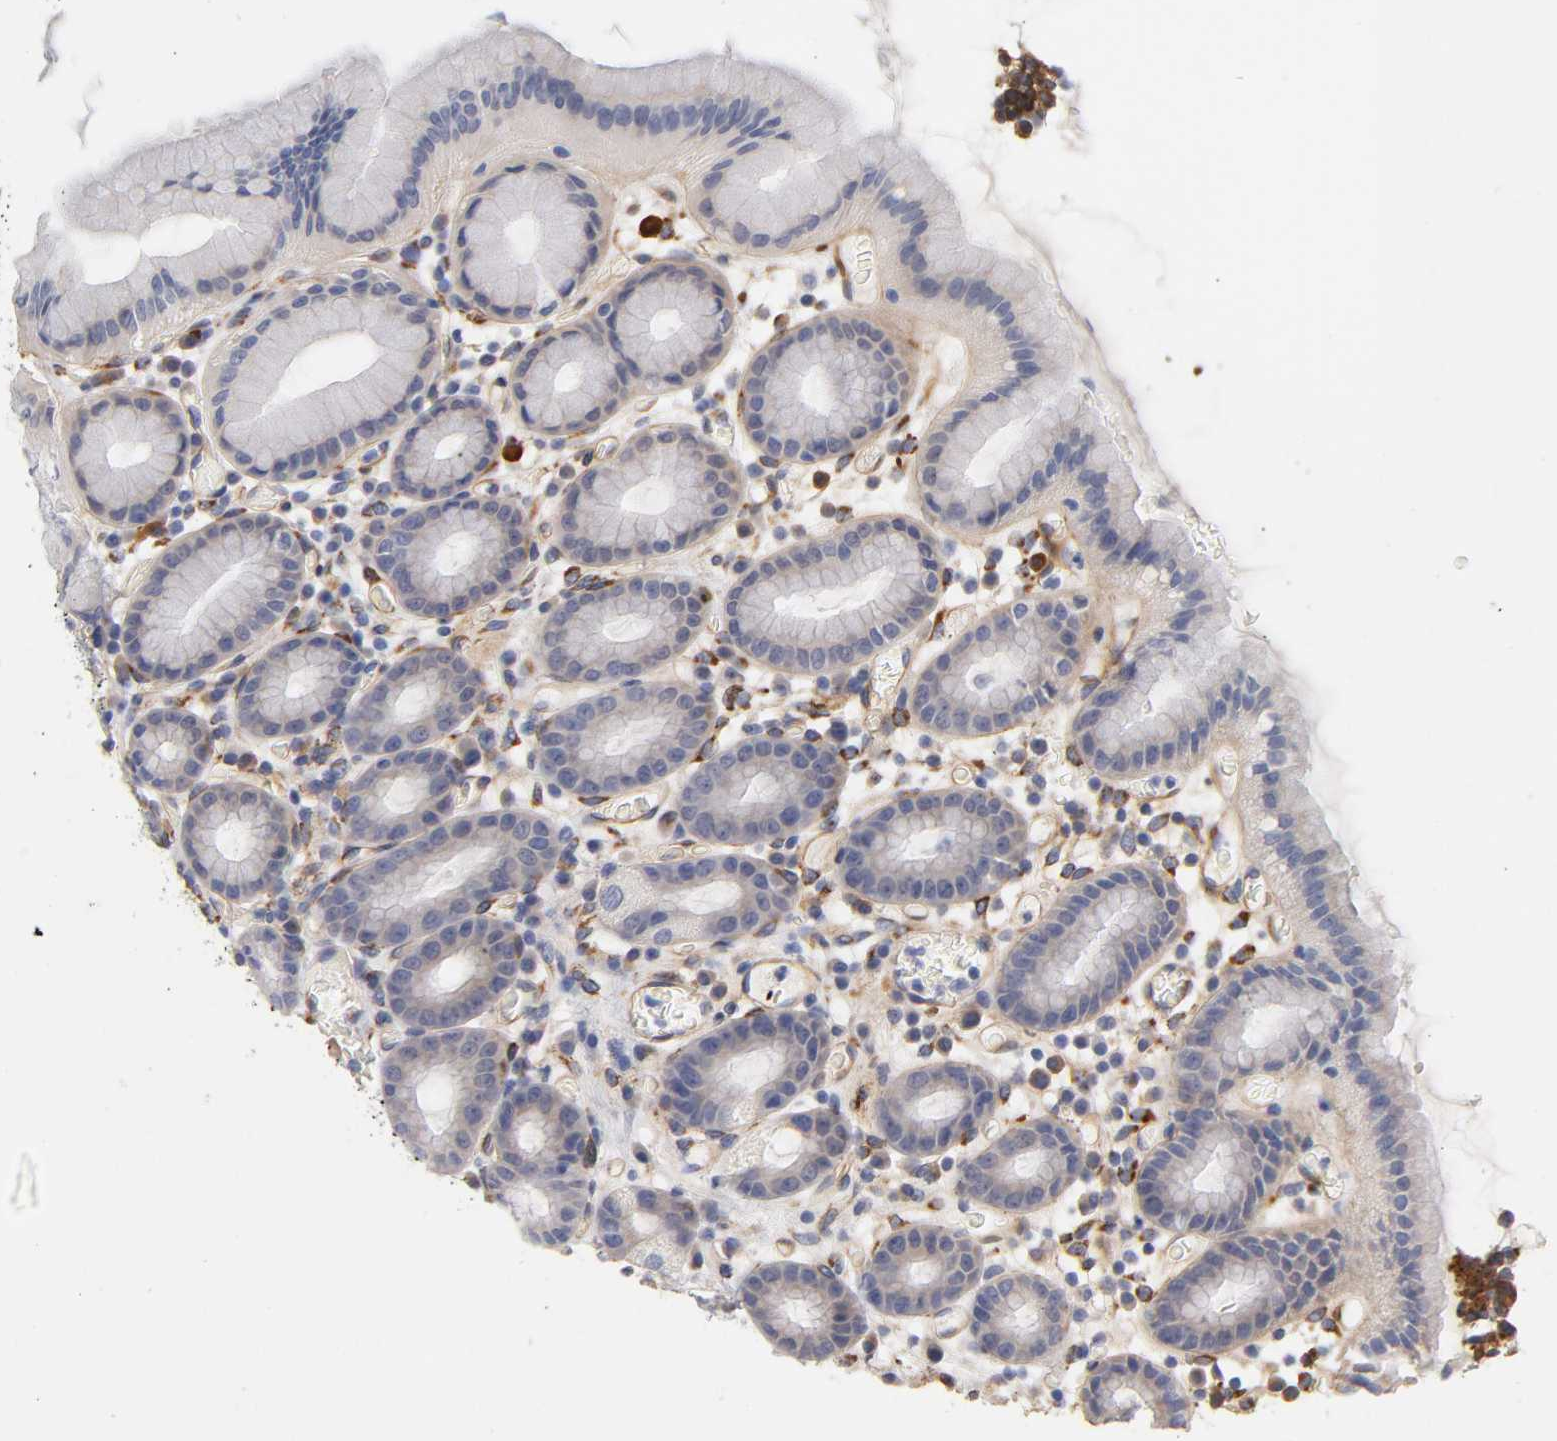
{"staining": {"intensity": "moderate", "quantity": "<25%", "location": "cytoplasmic/membranous"}, "tissue": "stomach", "cell_type": "Glandular cells", "image_type": "normal", "snomed": [{"axis": "morphology", "description": "Normal tissue, NOS"}, {"axis": "topography", "description": "Stomach, upper"}], "caption": "Protein expression analysis of benign human stomach reveals moderate cytoplasmic/membranous staining in approximately <25% of glandular cells. The staining is performed using DAB brown chromogen to label protein expression. The nuclei are counter-stained blue using hematoxylin.", "gene": "LAMB1", "patient": {"sex": "male", "age": 68}}